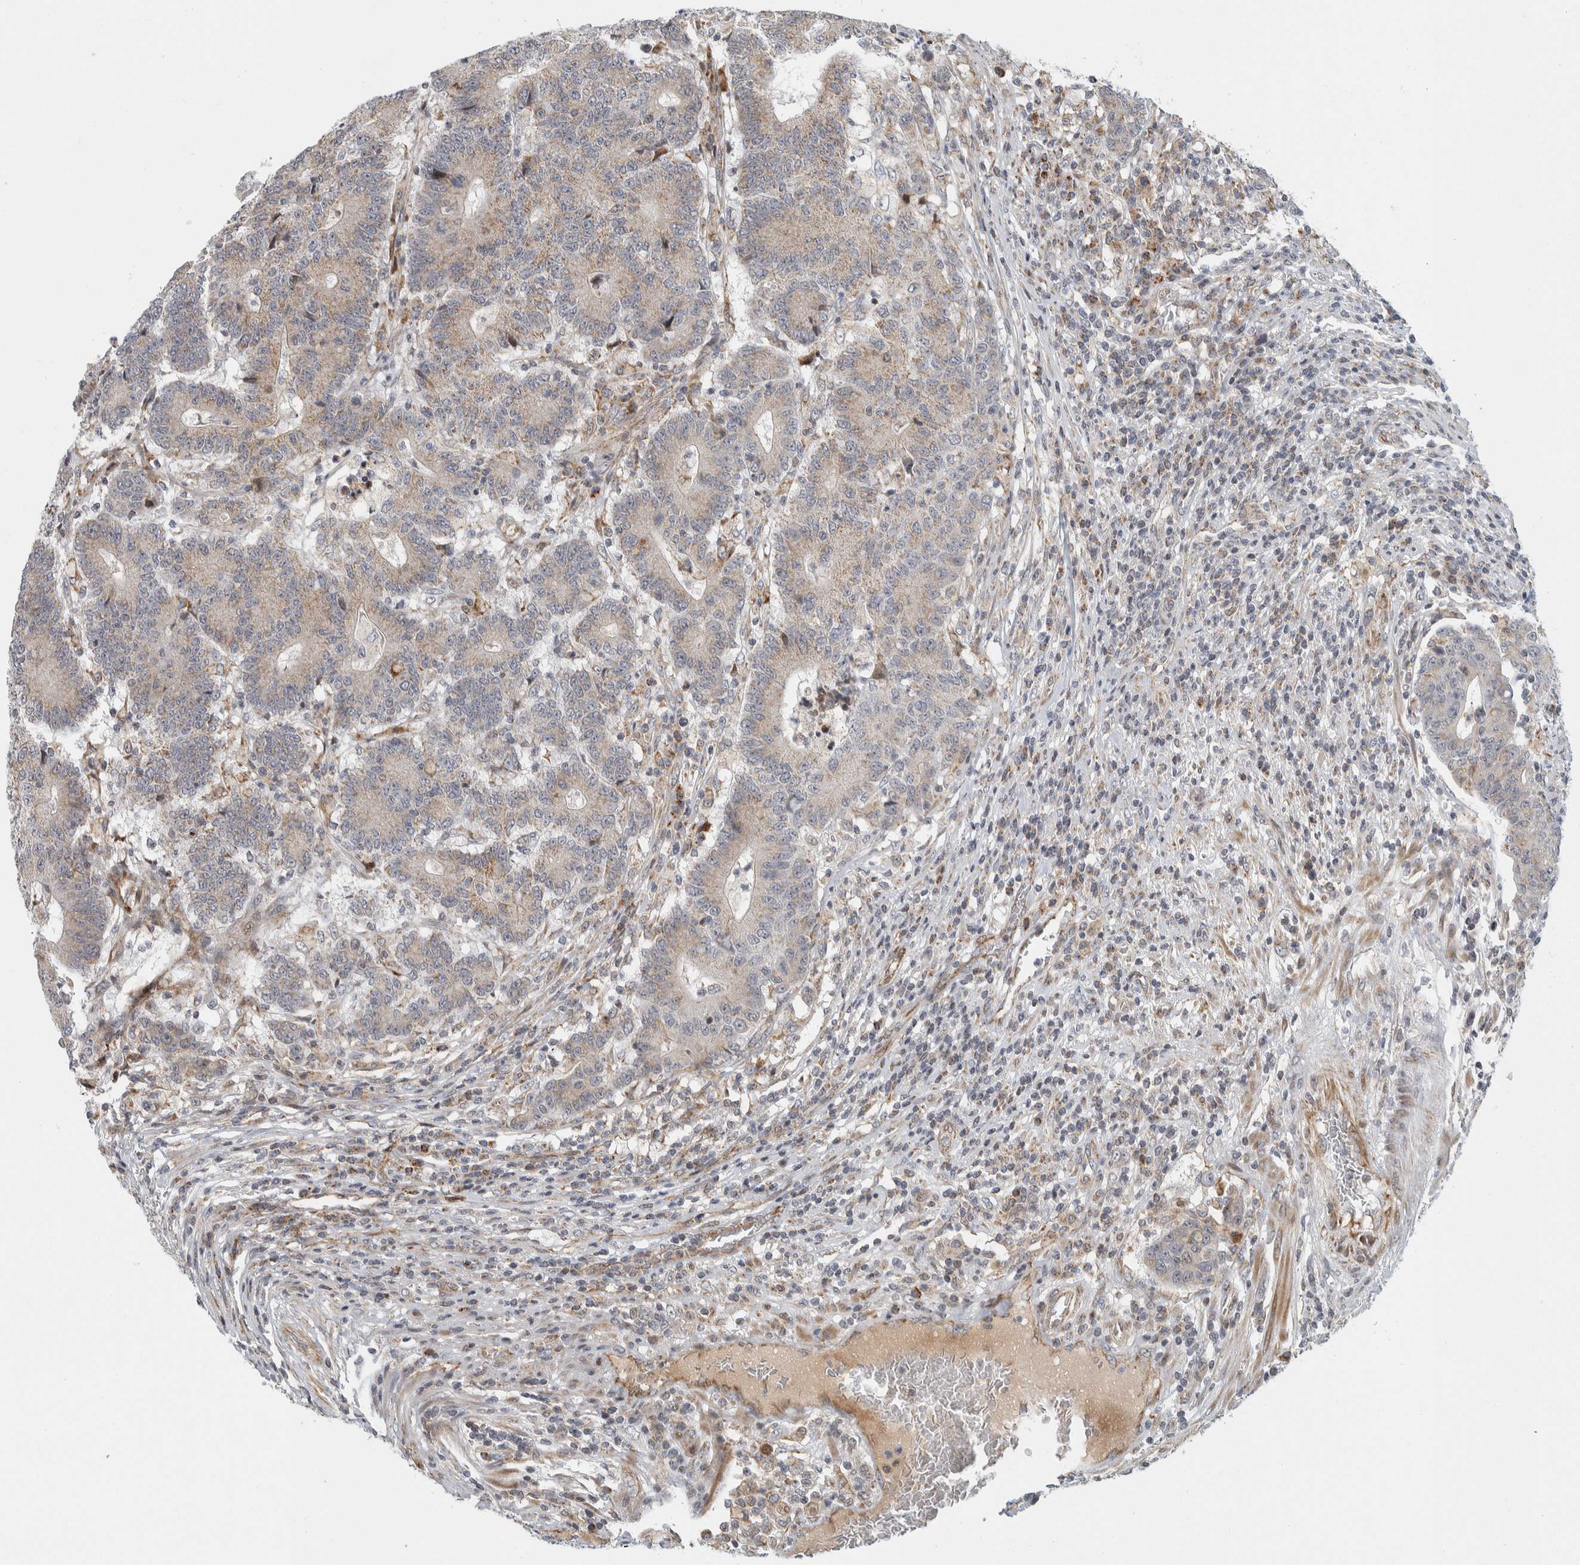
{"staining": {"intensity": "weak", "quantity": "25%-75%", "location": "cytoplasmic/membranous"}, "tissue": "colorectal cancer", "cell_type": "Tumor cells", "image_type": "cancer", "snomed": [{"axis": "morphology", "description": "Normal tissue, NOS"}, {"axis": "morphology", "description": "Adenocarcinoma, NOS"}, {"axis": "topography", "description": "Colon"}], "caption": "Colorectal cancer stained with a brown dye shows weak cytoplasmic/membranous positive positivity in approximately 25%-75% of tumor cells.", "gene": "AFP", "patient": {"sex": "female", "age": 75}}